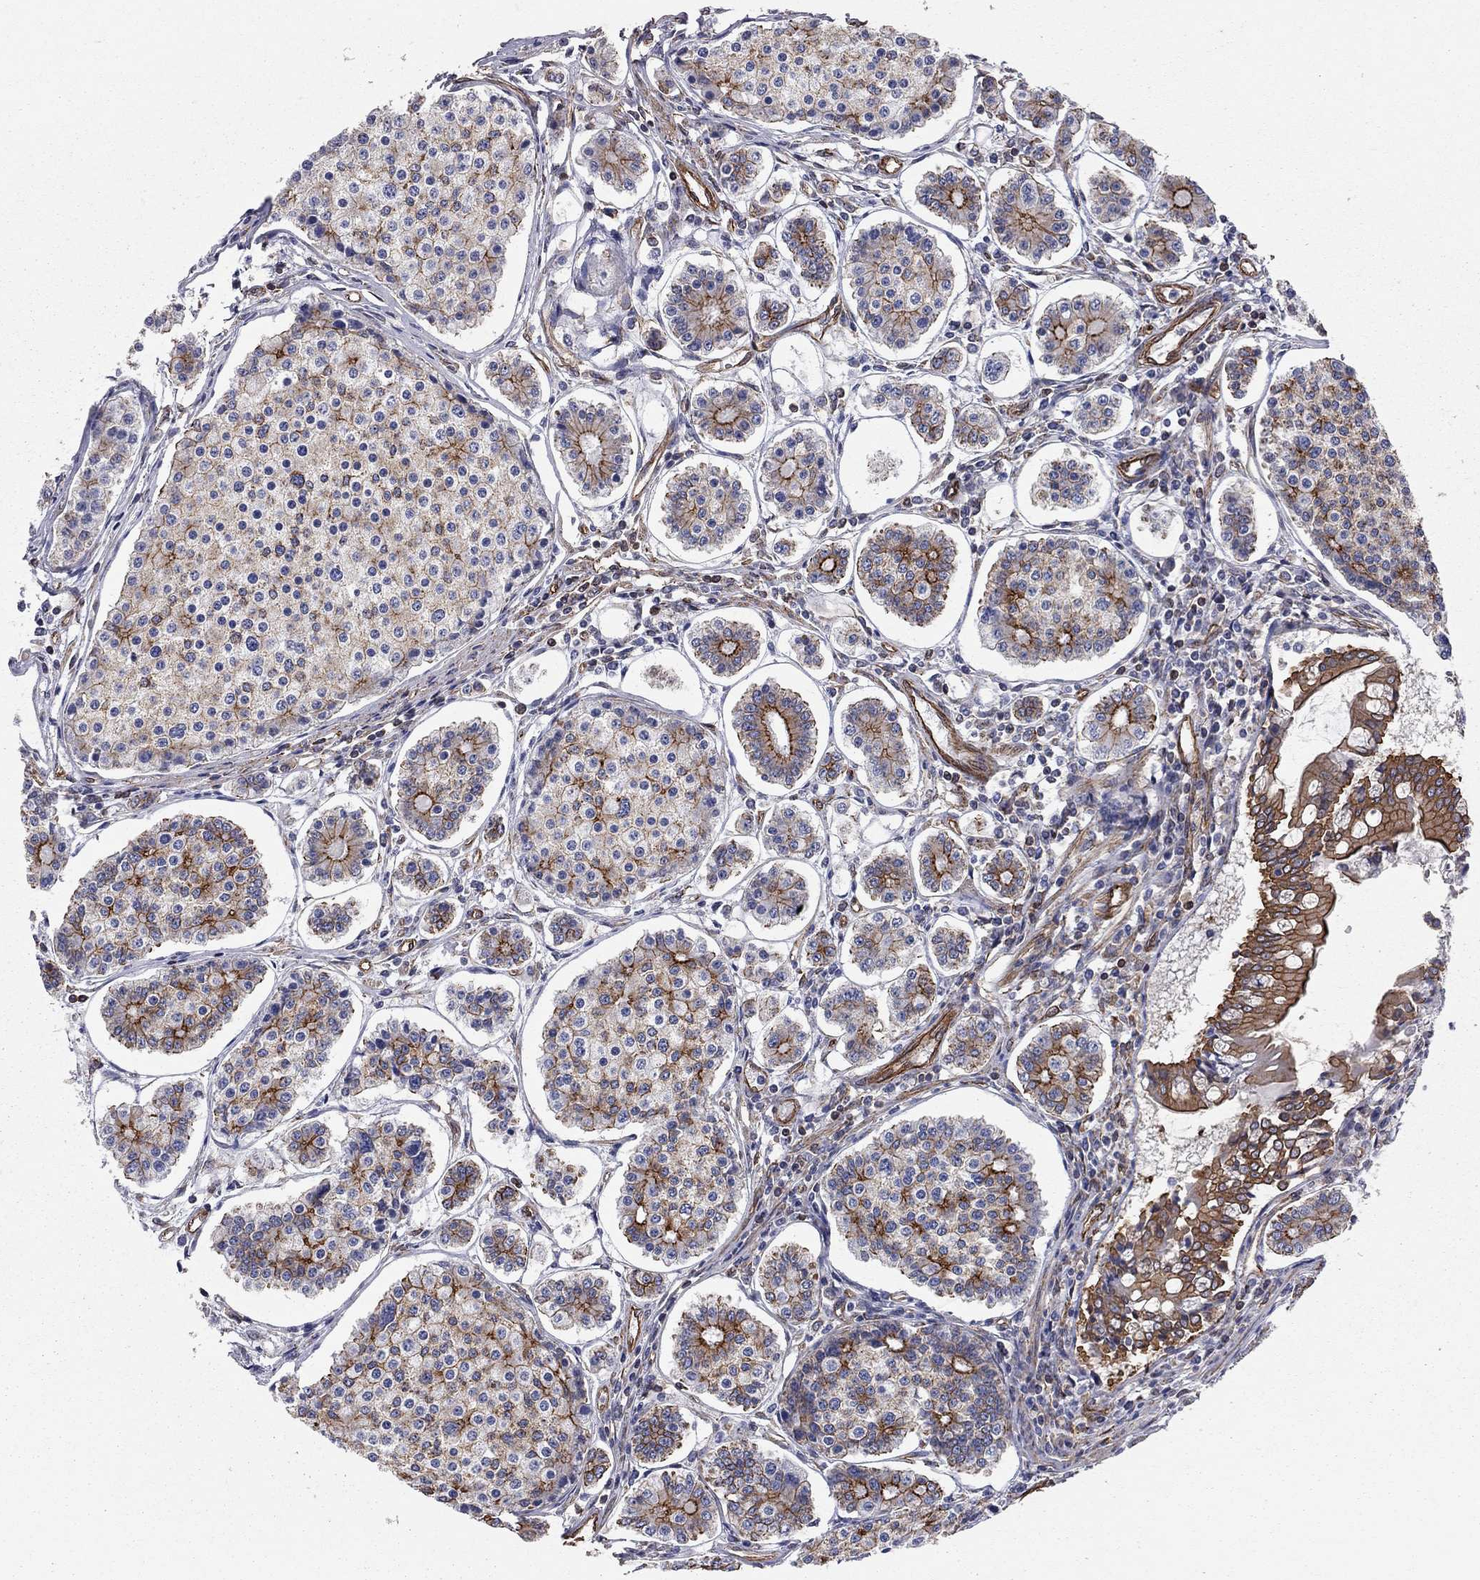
{"staining": {"intensity": "strong", "quantity": "25%-75%", "location": "cytoplasmic/membranous"}, "tissue": "carcinoid", "cell_type": "Tumor cells", "image_type": "cancer", "snomed": [{"axis": "morphology", "description": "Carcinoid, malignant, NOS"}, {"axis": "topography", "description": "Small intestine"}], "caption": "Immunohistochemical staining of human carcinoid shows high levels of strong cytoplasmic/membranous expression in approximately 25%-75% of tumor cells.", "gene": "BICDL2", "patient": {"sex": "female", "age": 65}}